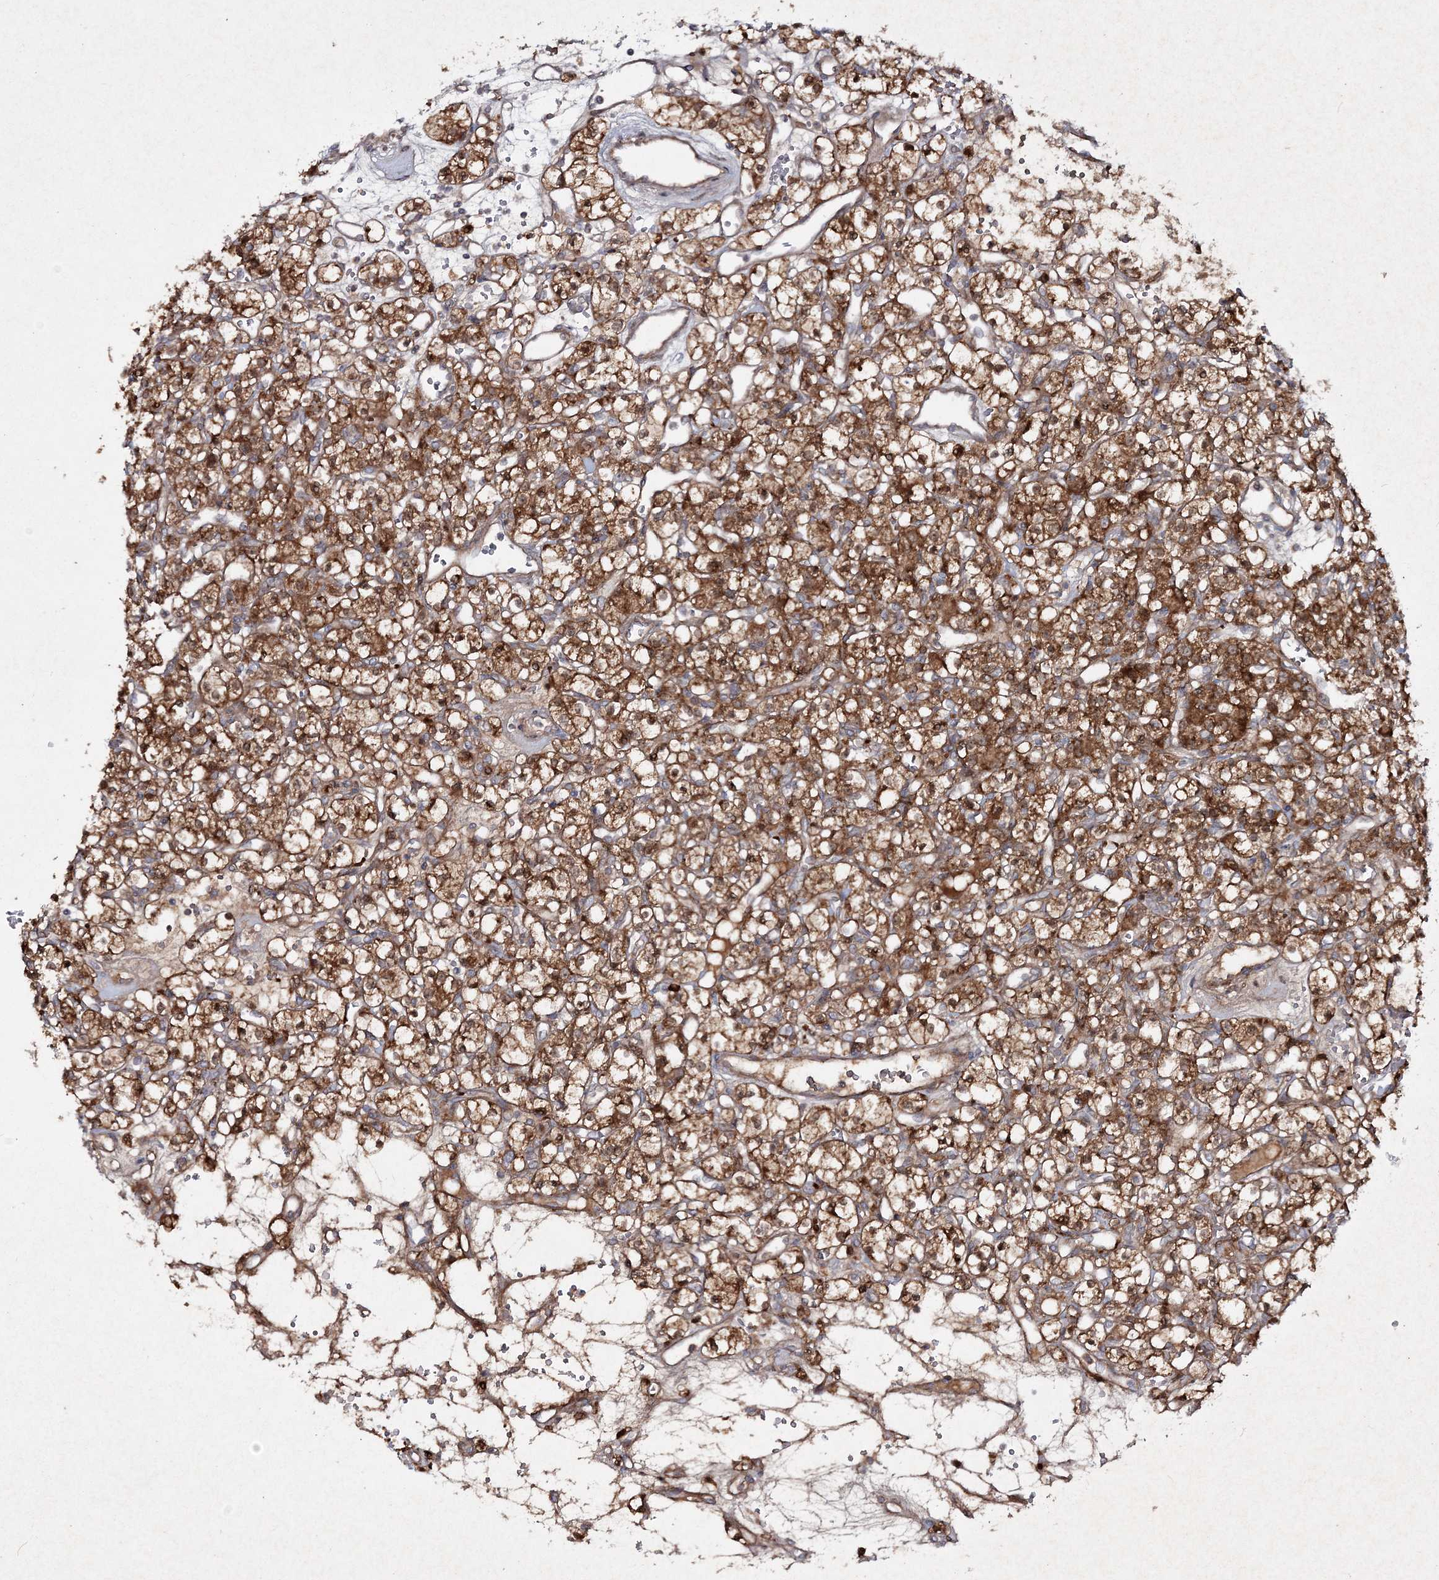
{"staining": {"intensity": "strong", "quantity": ">75%", "location": "cytoplasmic/membranous"}, "tissue": "renal cancer", "cell_type": "Tumor cells", "image_type": "cancer", "snomed": [{"axis": "morphology", "description": "Adenocarcinoma, NOS"}, {"axis": "topography", "description": "Kidney"}], "caption": "About >75% of tumor cells in renal cancer (adenocarcinoma) exhibit strong cytoplasmic/membranous protein staining as visualized by brown immunohistochemical staining.", "gene": "MOCS2", "patient": {"sex": "female", "age": 59}}